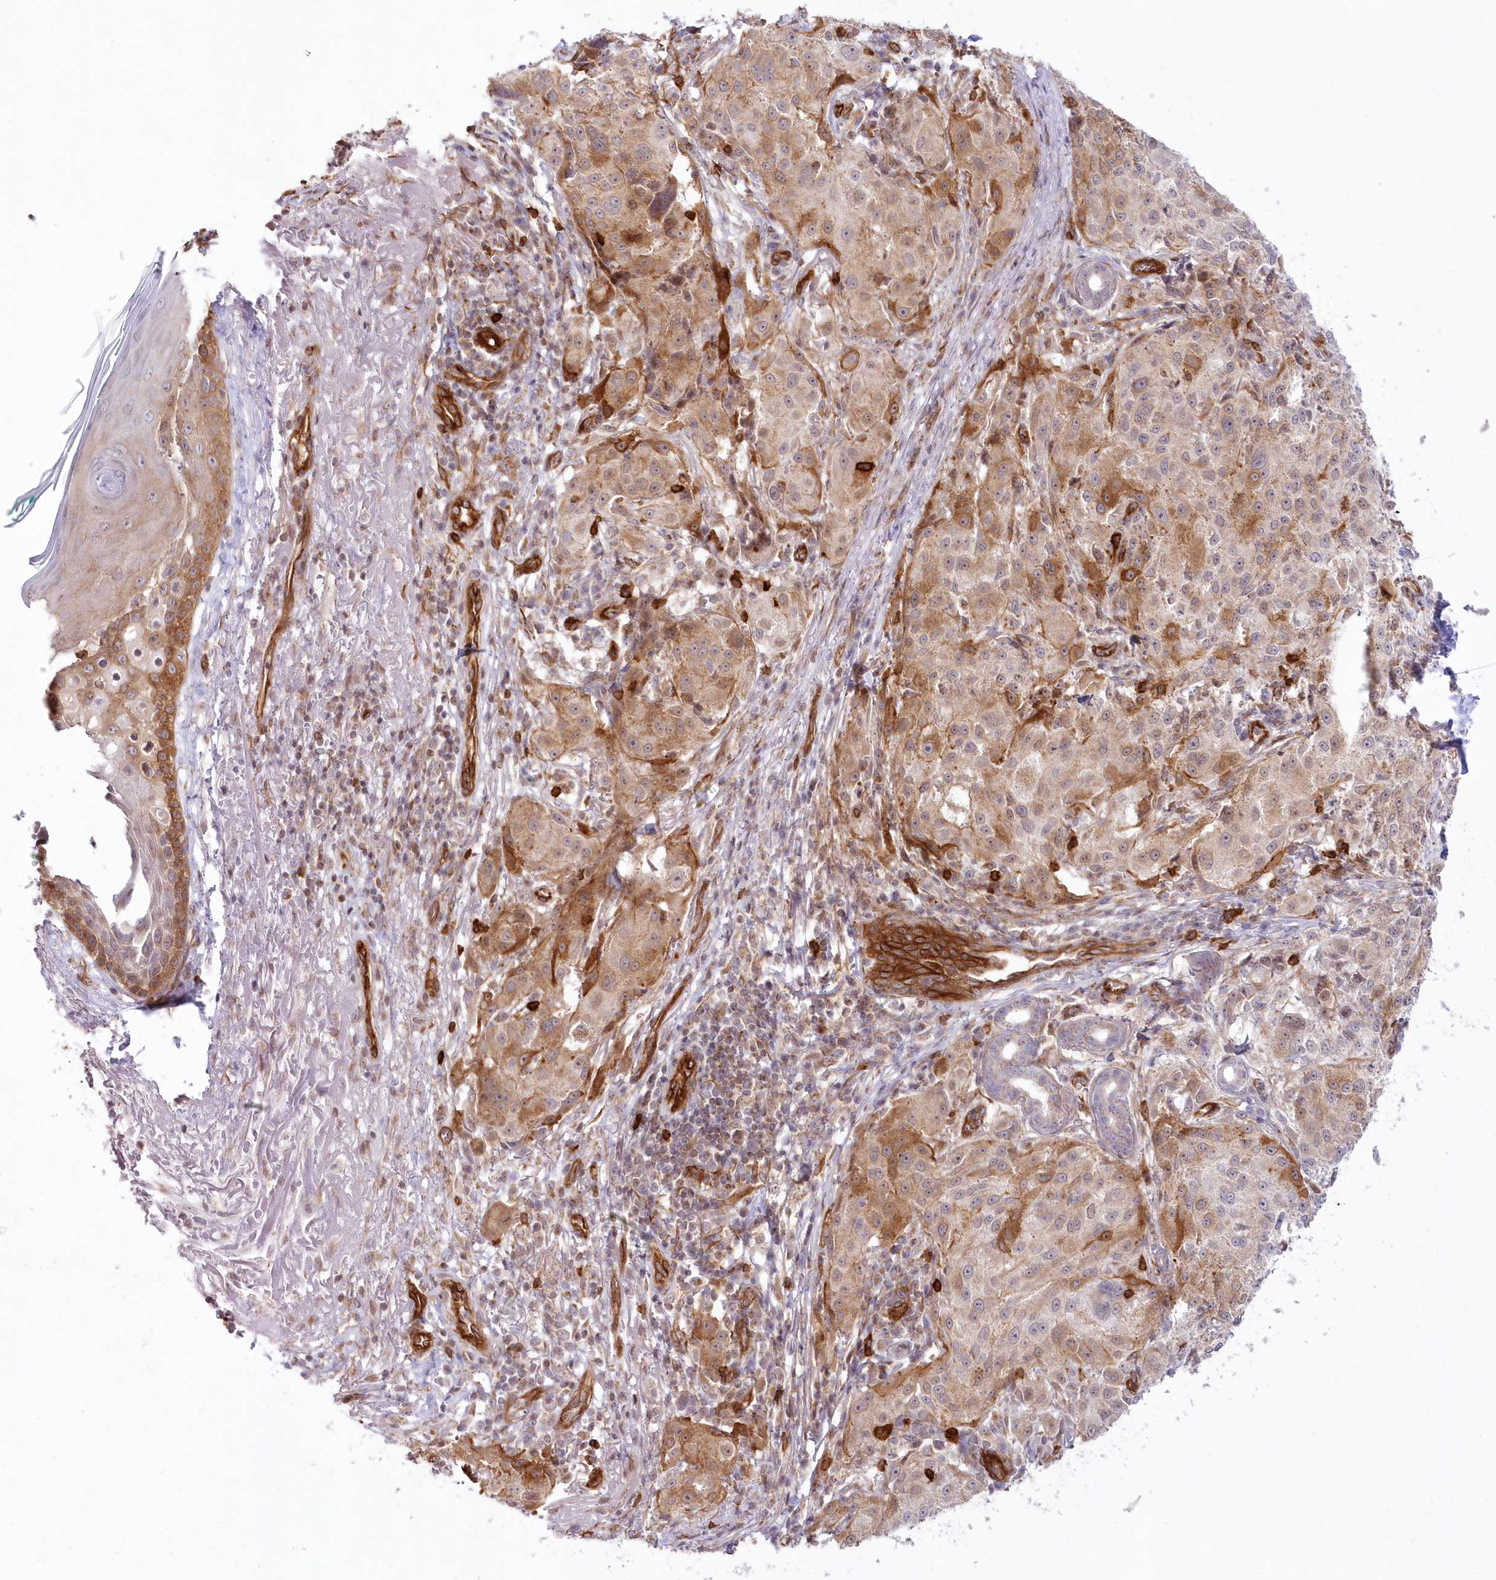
{"staining": {"intensity": "moderate", "quantity": ">75%", "location": "cytoplasmic/membranous"}, "tissue": "melanoma", "cell_type": "Tumor cells", "image_type": "cancer", "snomed": [{"axis": "morphology", "description": "Necrosis, NOS"}, {"axis": "morphology", "description": "Malignant melanoma, NOS"}, {"axis": "topography", "description": "Skin"}], "caption": "There is medium levels of moderate cytoplasmic/membranous staining in tumor cells of melanoma, as demonstrated by immunohistochemical staining (brown color).", "gene": "AFAP1L2", "patient": {"sex": "female", "age": 87}}